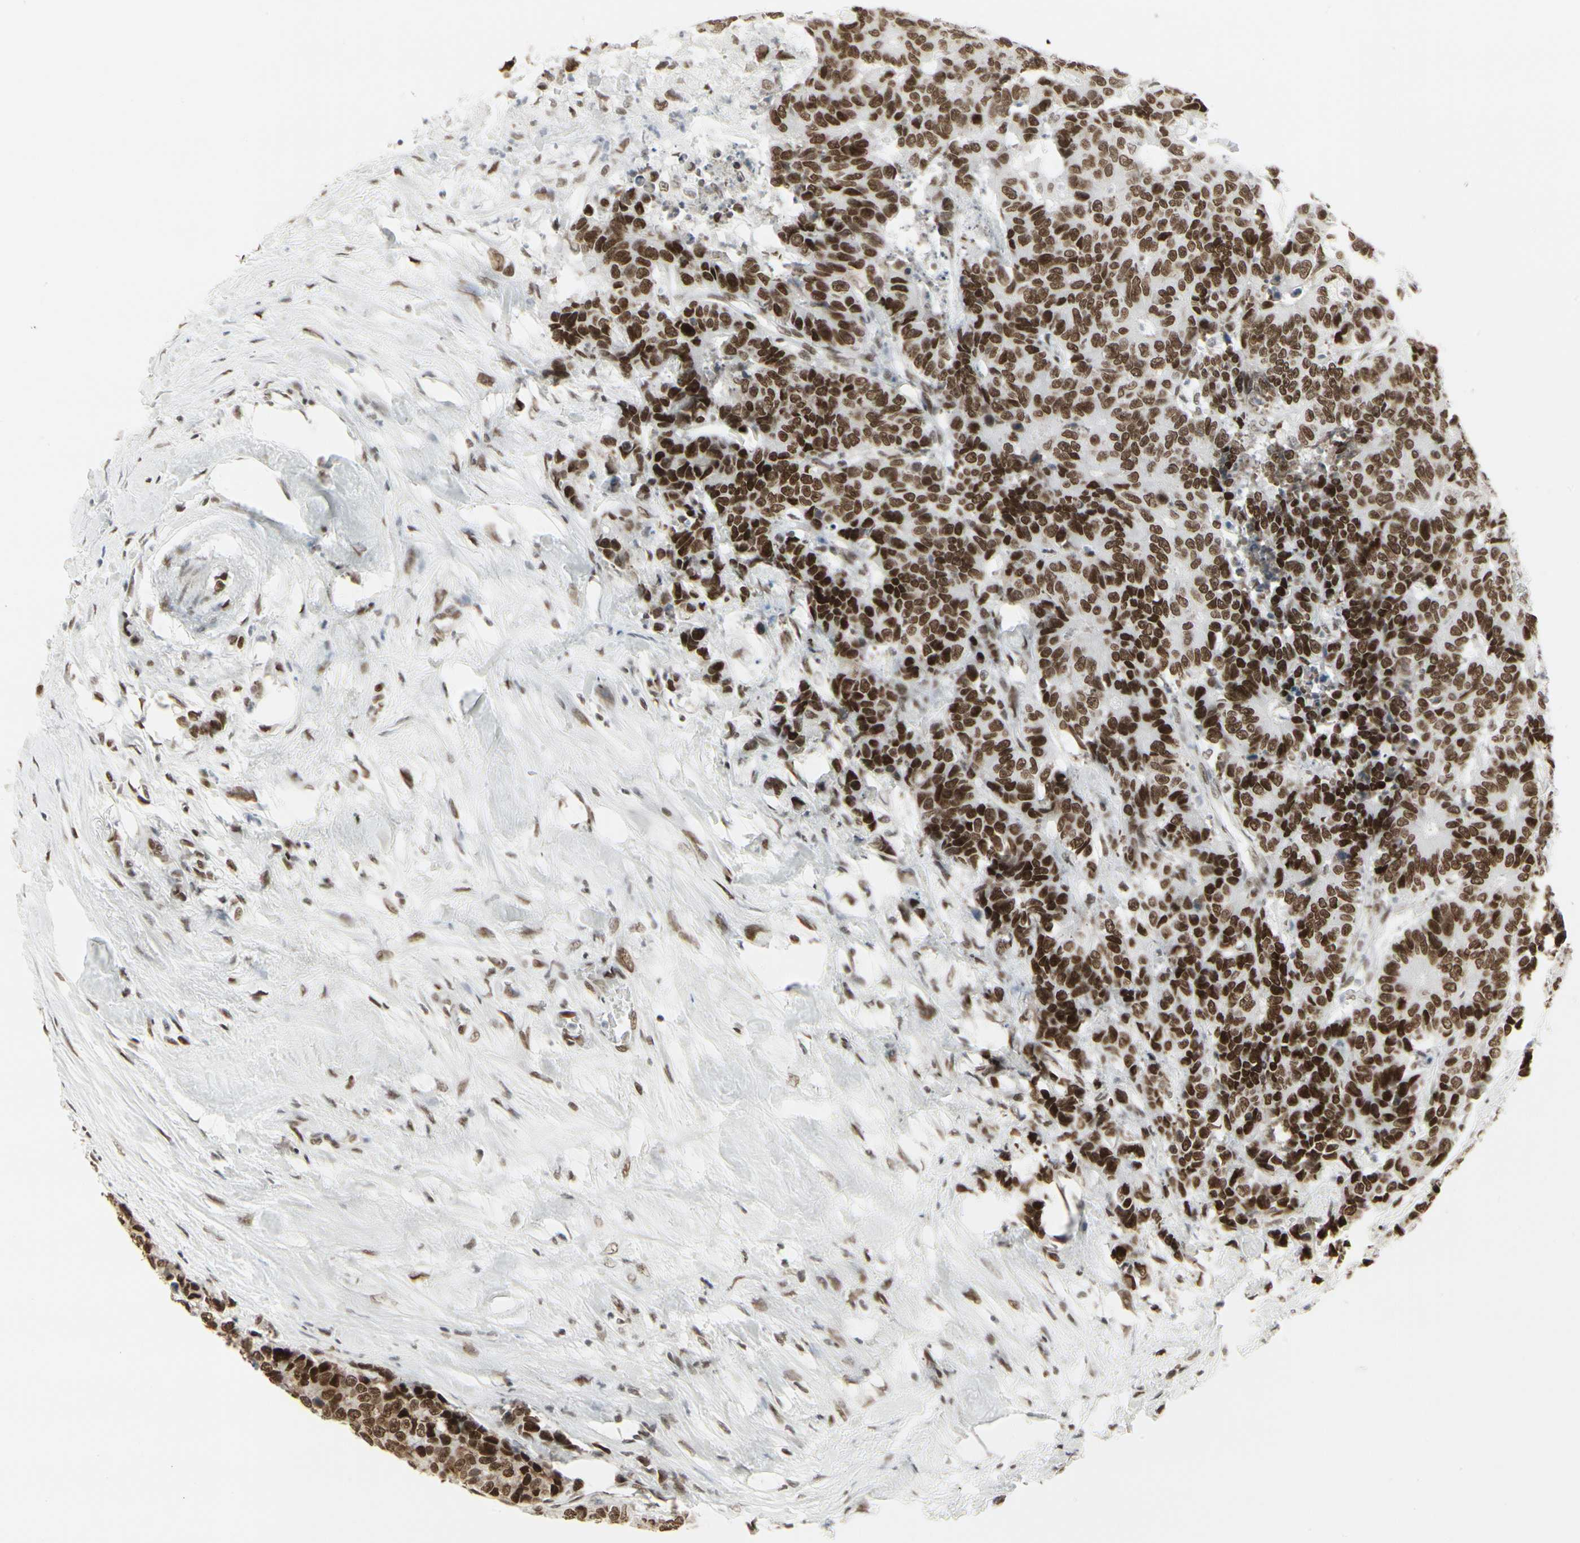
{"staining": {"intensity": "strong", "quantity": ">75%", "location": "nuclear"}, "tissue": "colorectal cancer", "cell_type": "Tumor cells", "image_type": "cancer", "snomed": [{"axis": "morphology", "description": "Adenocarcinoma, NOS"}, {"axis": "topography", "description": "Colon"}], "caption": "Strong nuclear positivity for a protein is appreciated in about >75% of tumor cells of colorectal adenocarcinoma using IHC.", "gene": "HMG20A", "patient": {"sex": "female", "age": 86}}